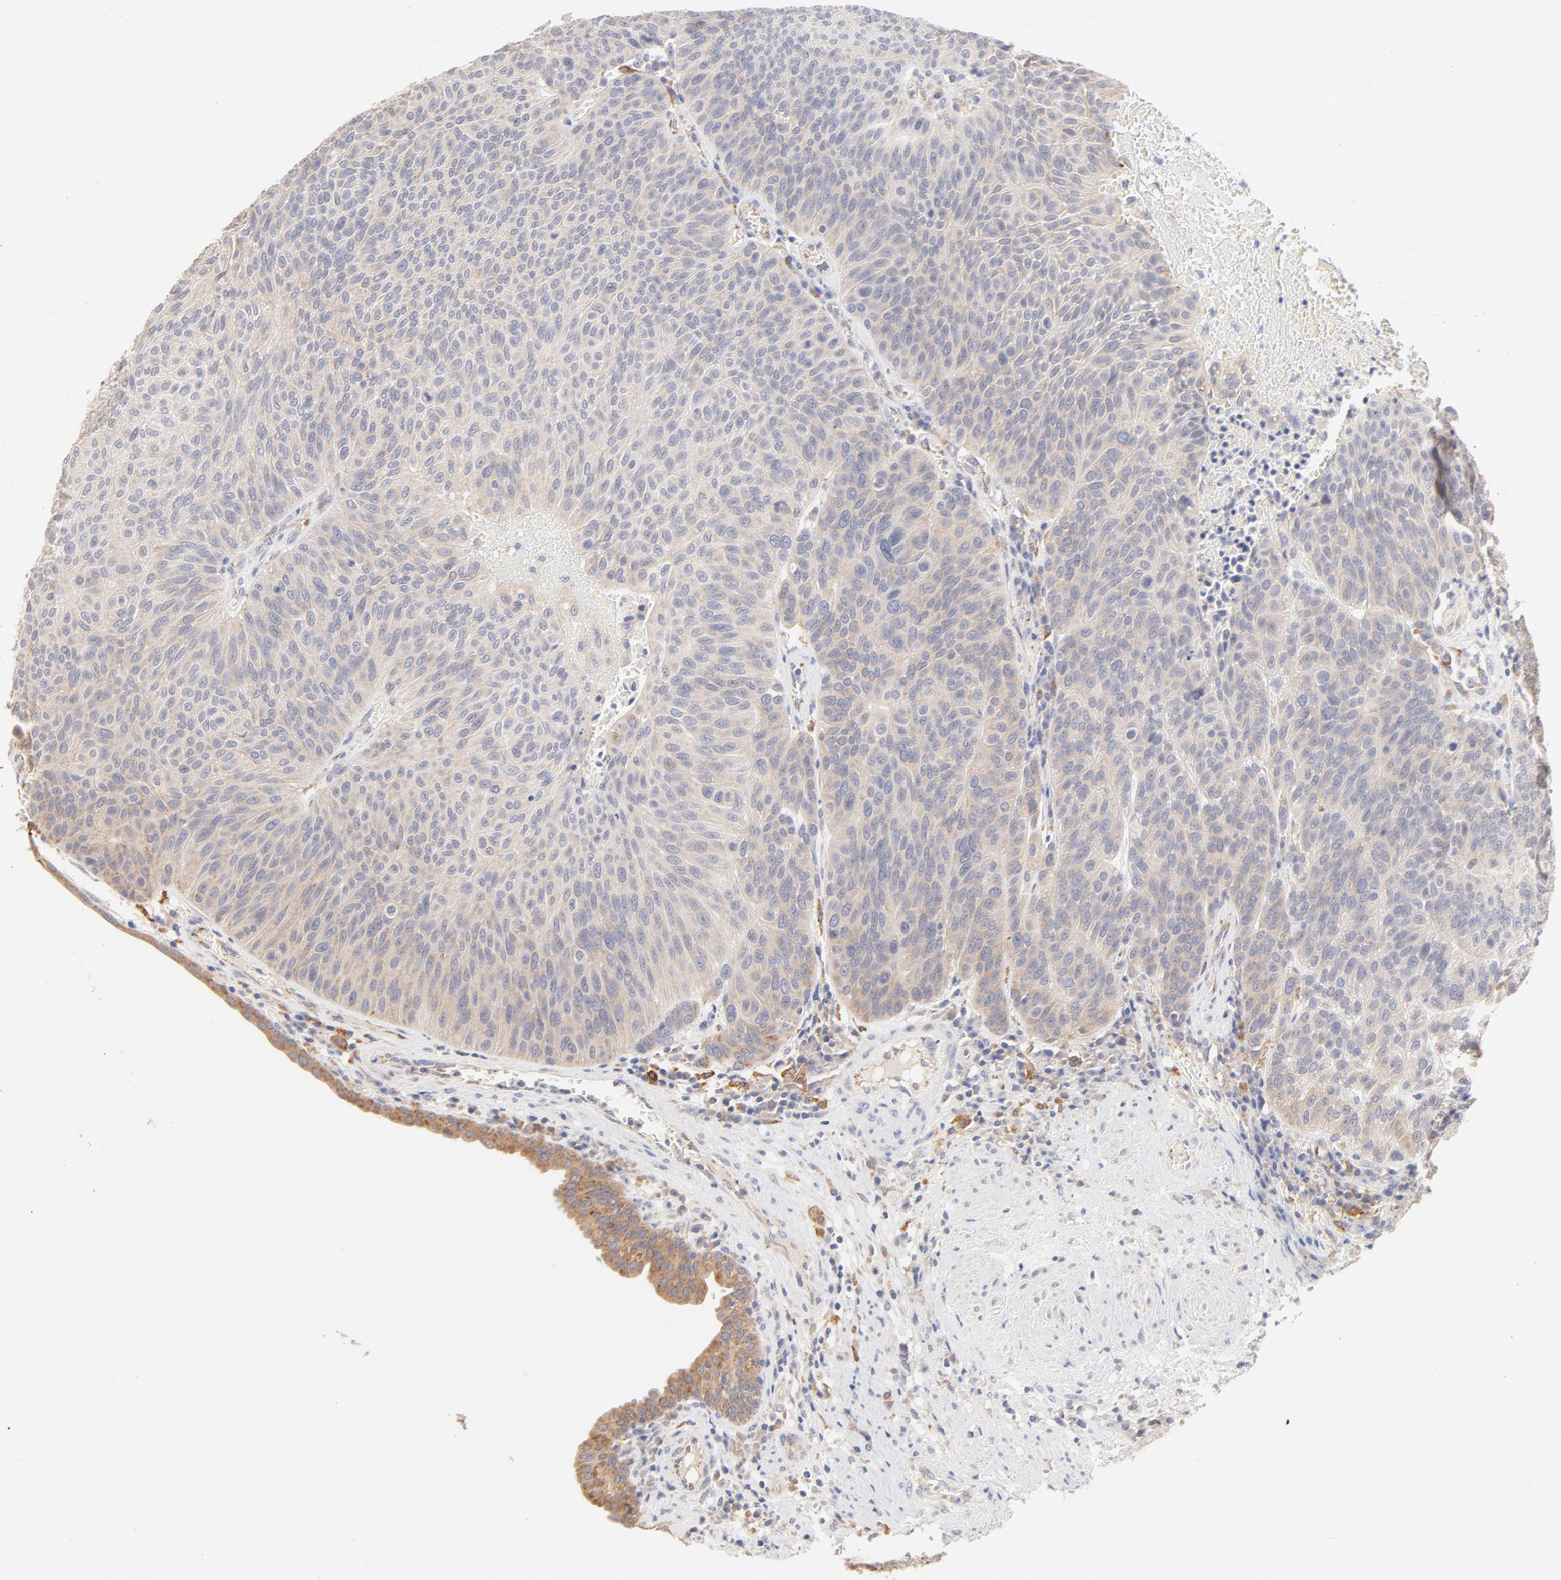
{"staining": {"intensity": "weak", "quantity": ">75%", "location": "cytoplasmic/membranous"}, "tissue": "urothelial cancer", "cell_type": "Tumor cells", "image_type": "cancer", "snomed": [{"axis": "morphology", "description": "Urothelial carcinoma, High grade"}, {"axis": "topography", "description": "Urinary bladder"}], "caption": "This is a photomicrograph of immunohistochemistry staining of urothelial cancer, which shows weak positivity in the cytoplasmic/membranous of tumor cells.", "gene": "MTERF2", "patient": {"sex": "male", "age": 66}}